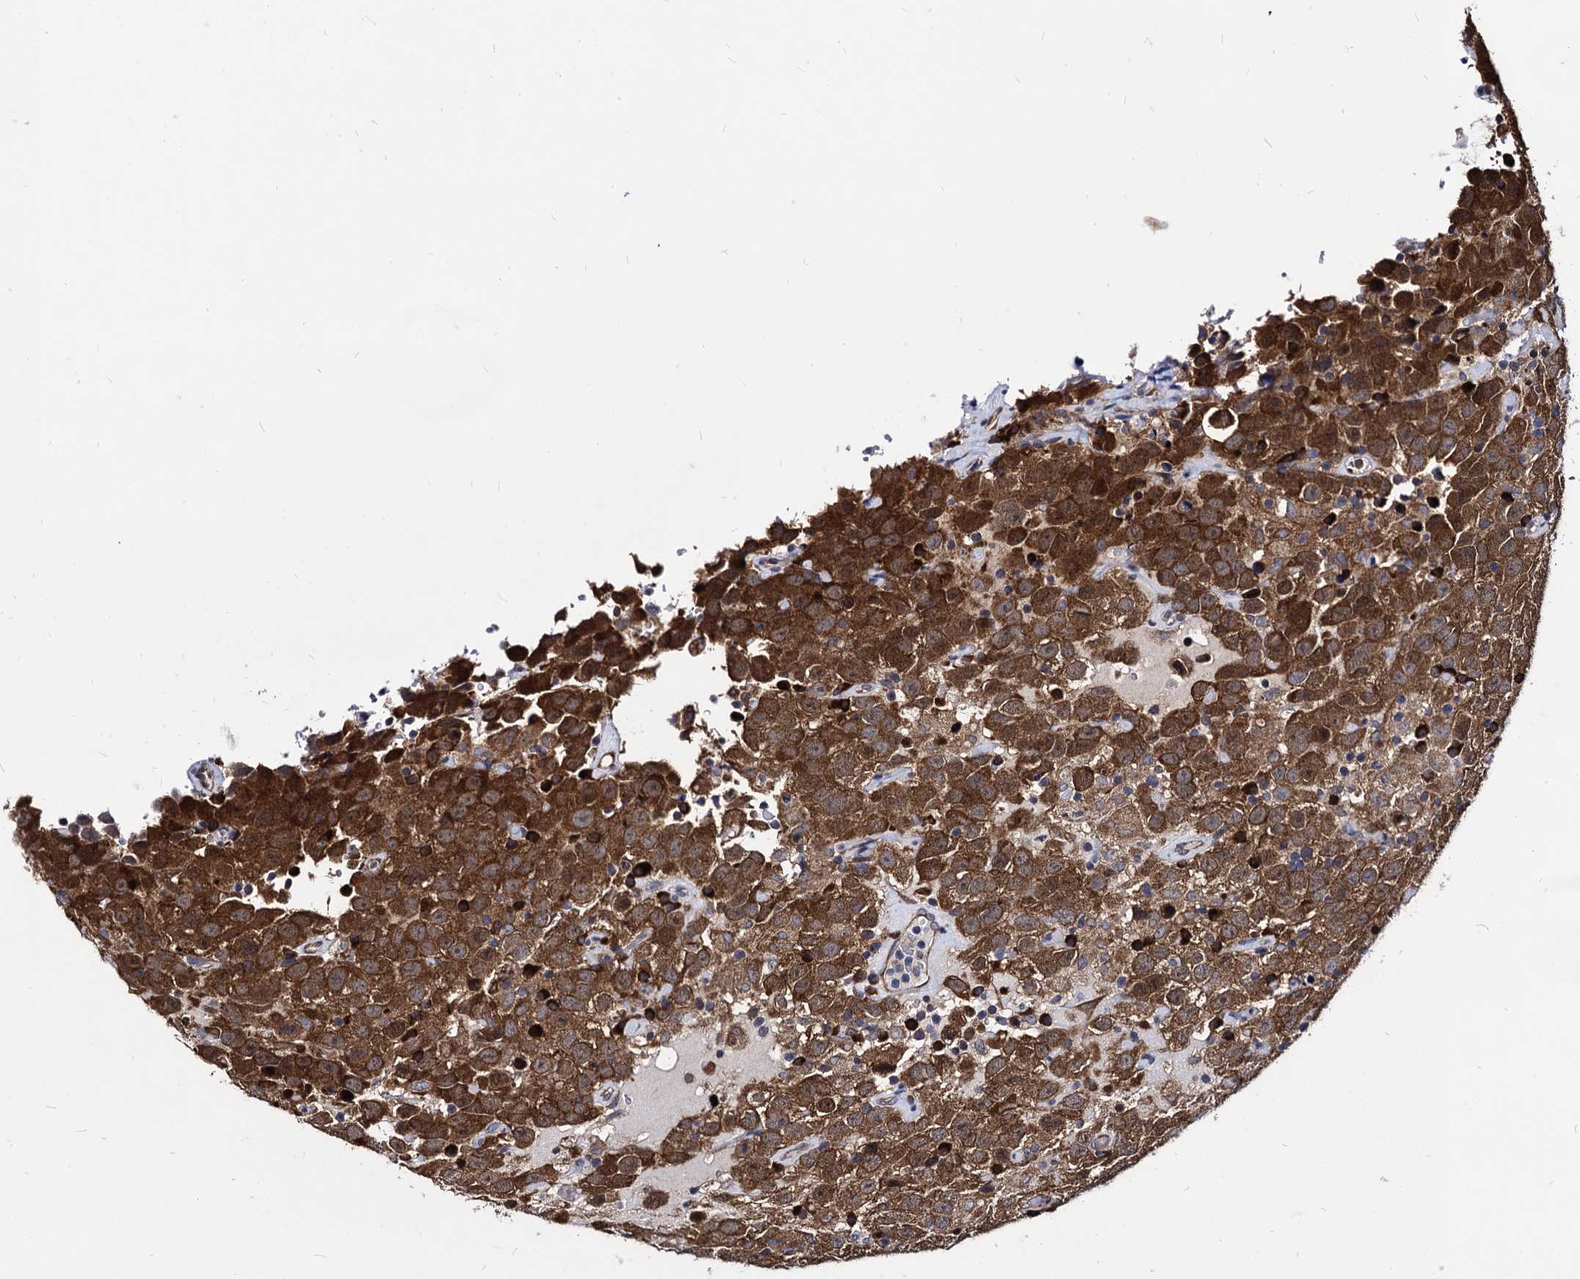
{"staining": {"intensity": "moderate", "quantity": ">75%", "location": "cytoplasmic/membranous"}, "tissue": "testis cancer", "cell_type": "Tumor cells", "image_type": "cancer", "snomed": [{"axis": "morphology", "description": "Seminoma, NOS"}, {"axis": "topography", "description": "Testis"}], "caption": "Immunohistochemistry (IHC) of testis seminoma displays medium levels of moderate cytoplasmic/membranous expression in about >75% of tumor cells. (IHC, brightfield microscopy, high magnification).", "gene": "NME1", "patient": {"sex": "male", "age": 41}}